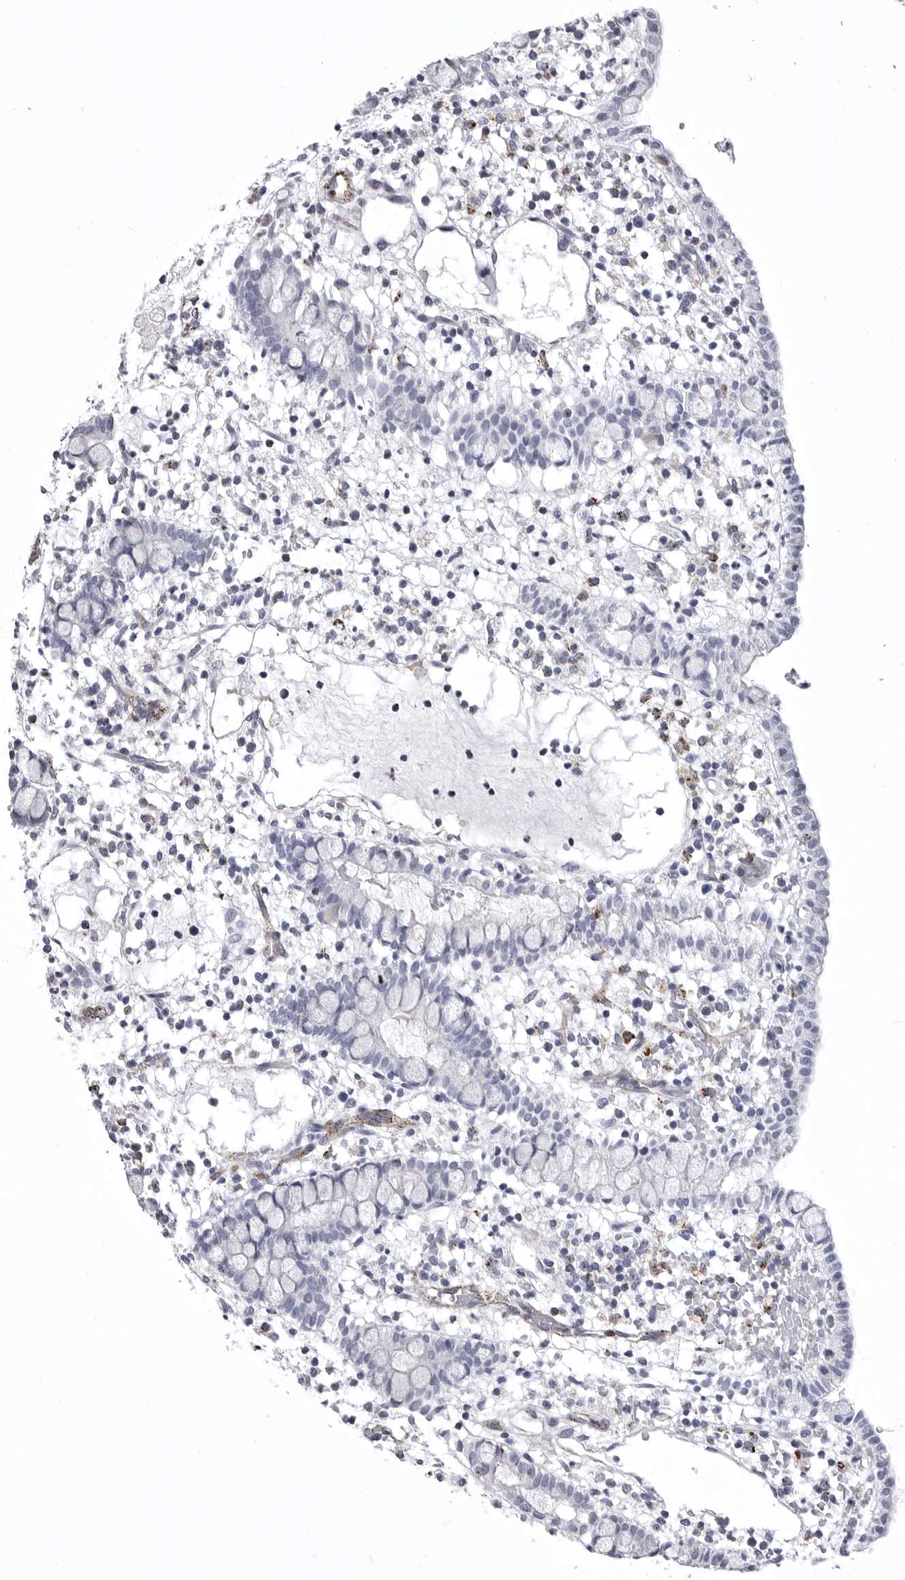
{"staining": {"intensity": "negative", "quantity": "none", "location": "none"}, "tissue": "small intestine", "cell_type": "Glandular cells", "image_type": "normal", "snomed": [{"axis": "morphology", "description": "Normal tissue, NOS"}, {"axis": "morphology", "description": "Developmental malformation"}, {"axis": "topography", "description": "Small intestine"}], "caption": "Glandular cells are negative for protein expression in normal human small intestine. Nuclei are stained in blue.", "gene": "PSPN", "patient": {"sex": "male"}}